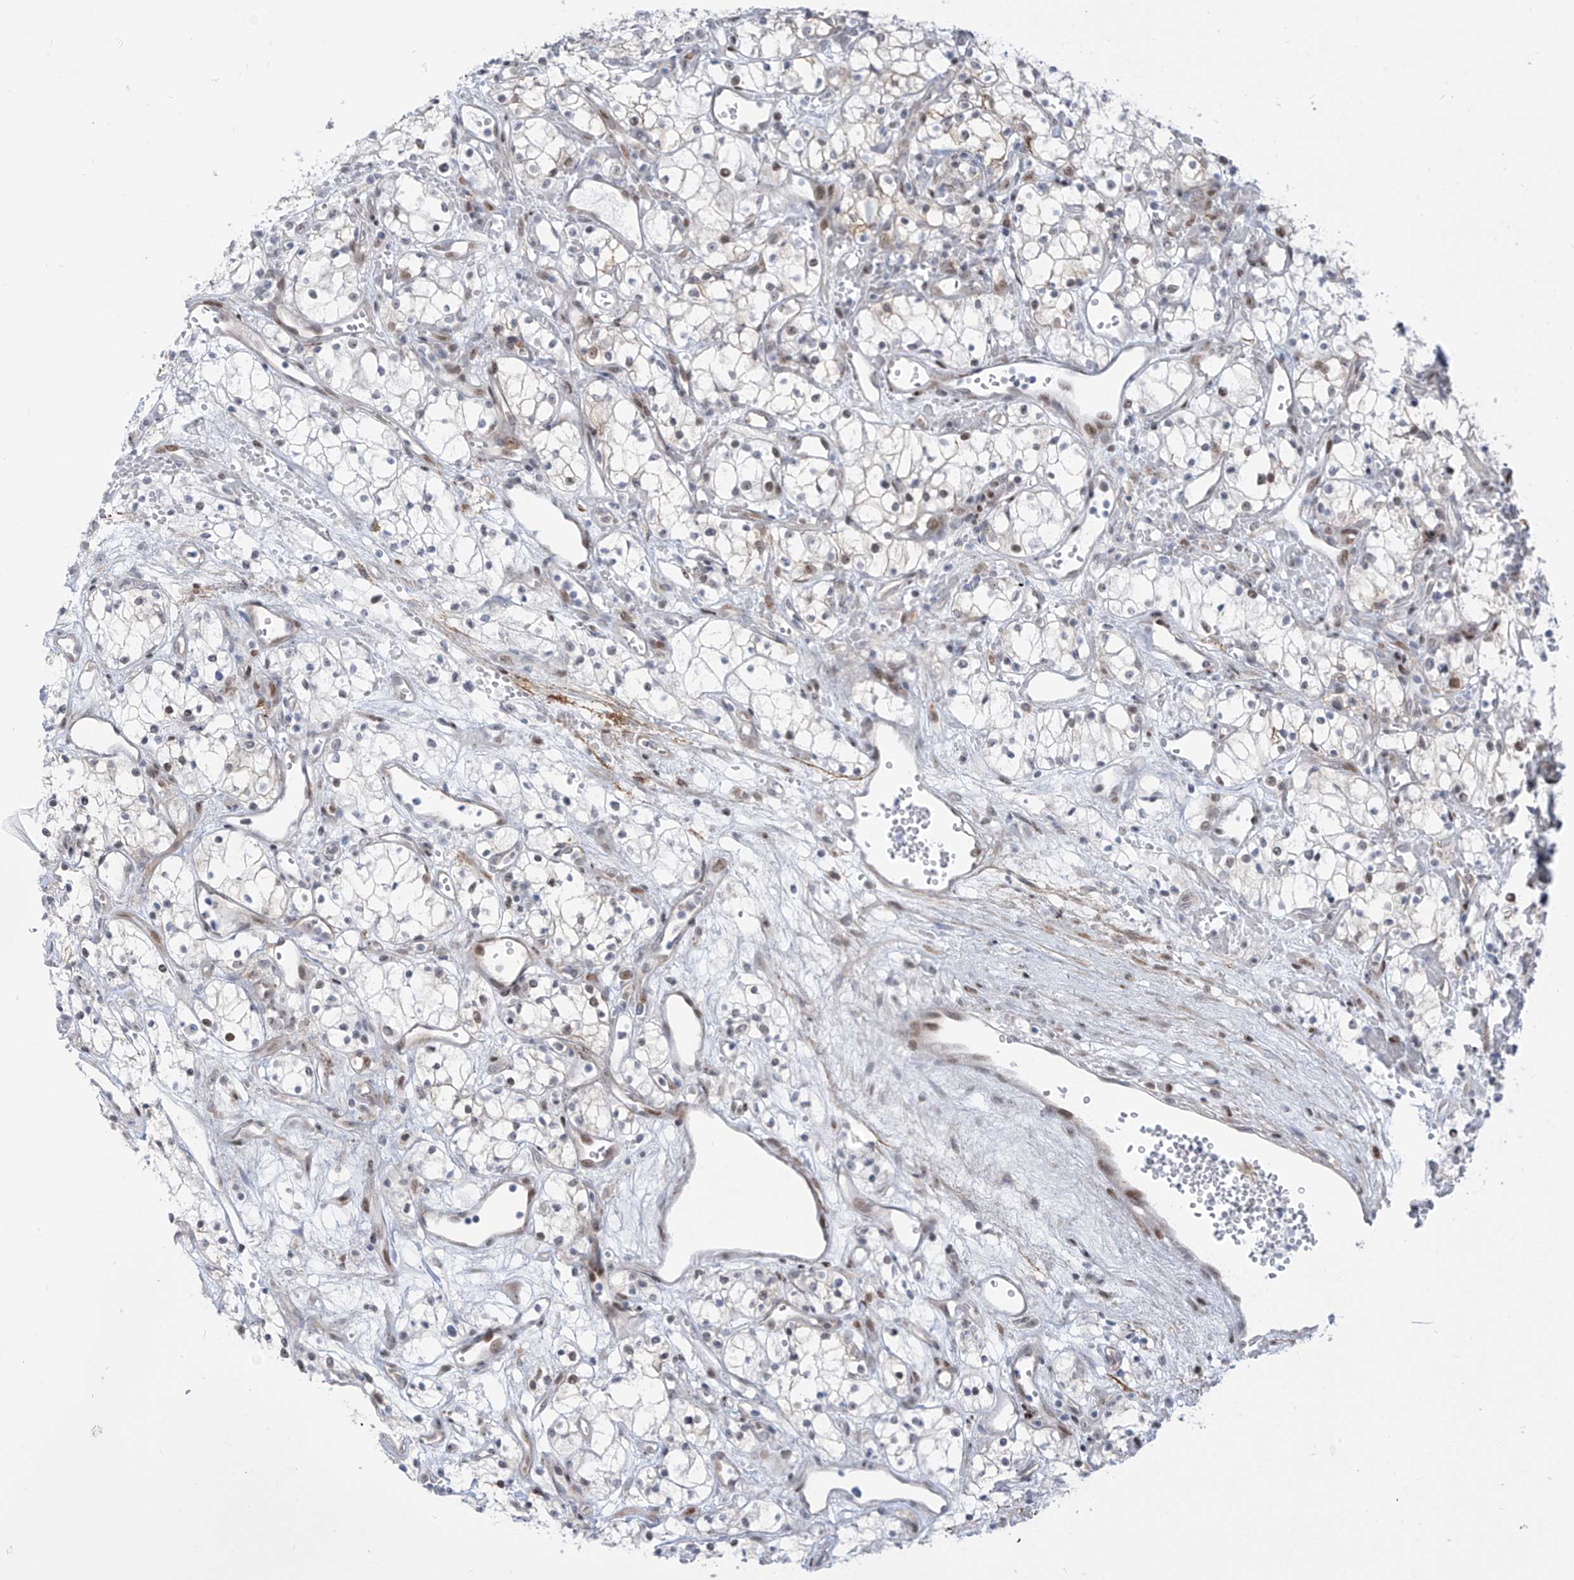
{"staining": {"intensity": "moderate", "quantity": "<25%", "location": "nuclear"}, "tissue": "renal cancer", "cell_type": "Tumor cells", "image_type": "cancer", "snomed": [{"axis": "morphology", "description": "Adenocarcinoma, NOS"}, {"axis": "topography", "description": "Kidney"}], "caption": "Tumor cells display low levels of moderate nuclear expression in about <25% of cells in human renal cancer. Nuclei are stained in blue.", "gene": "LIN9", "patient": {"sex": "male", "age": 59}}